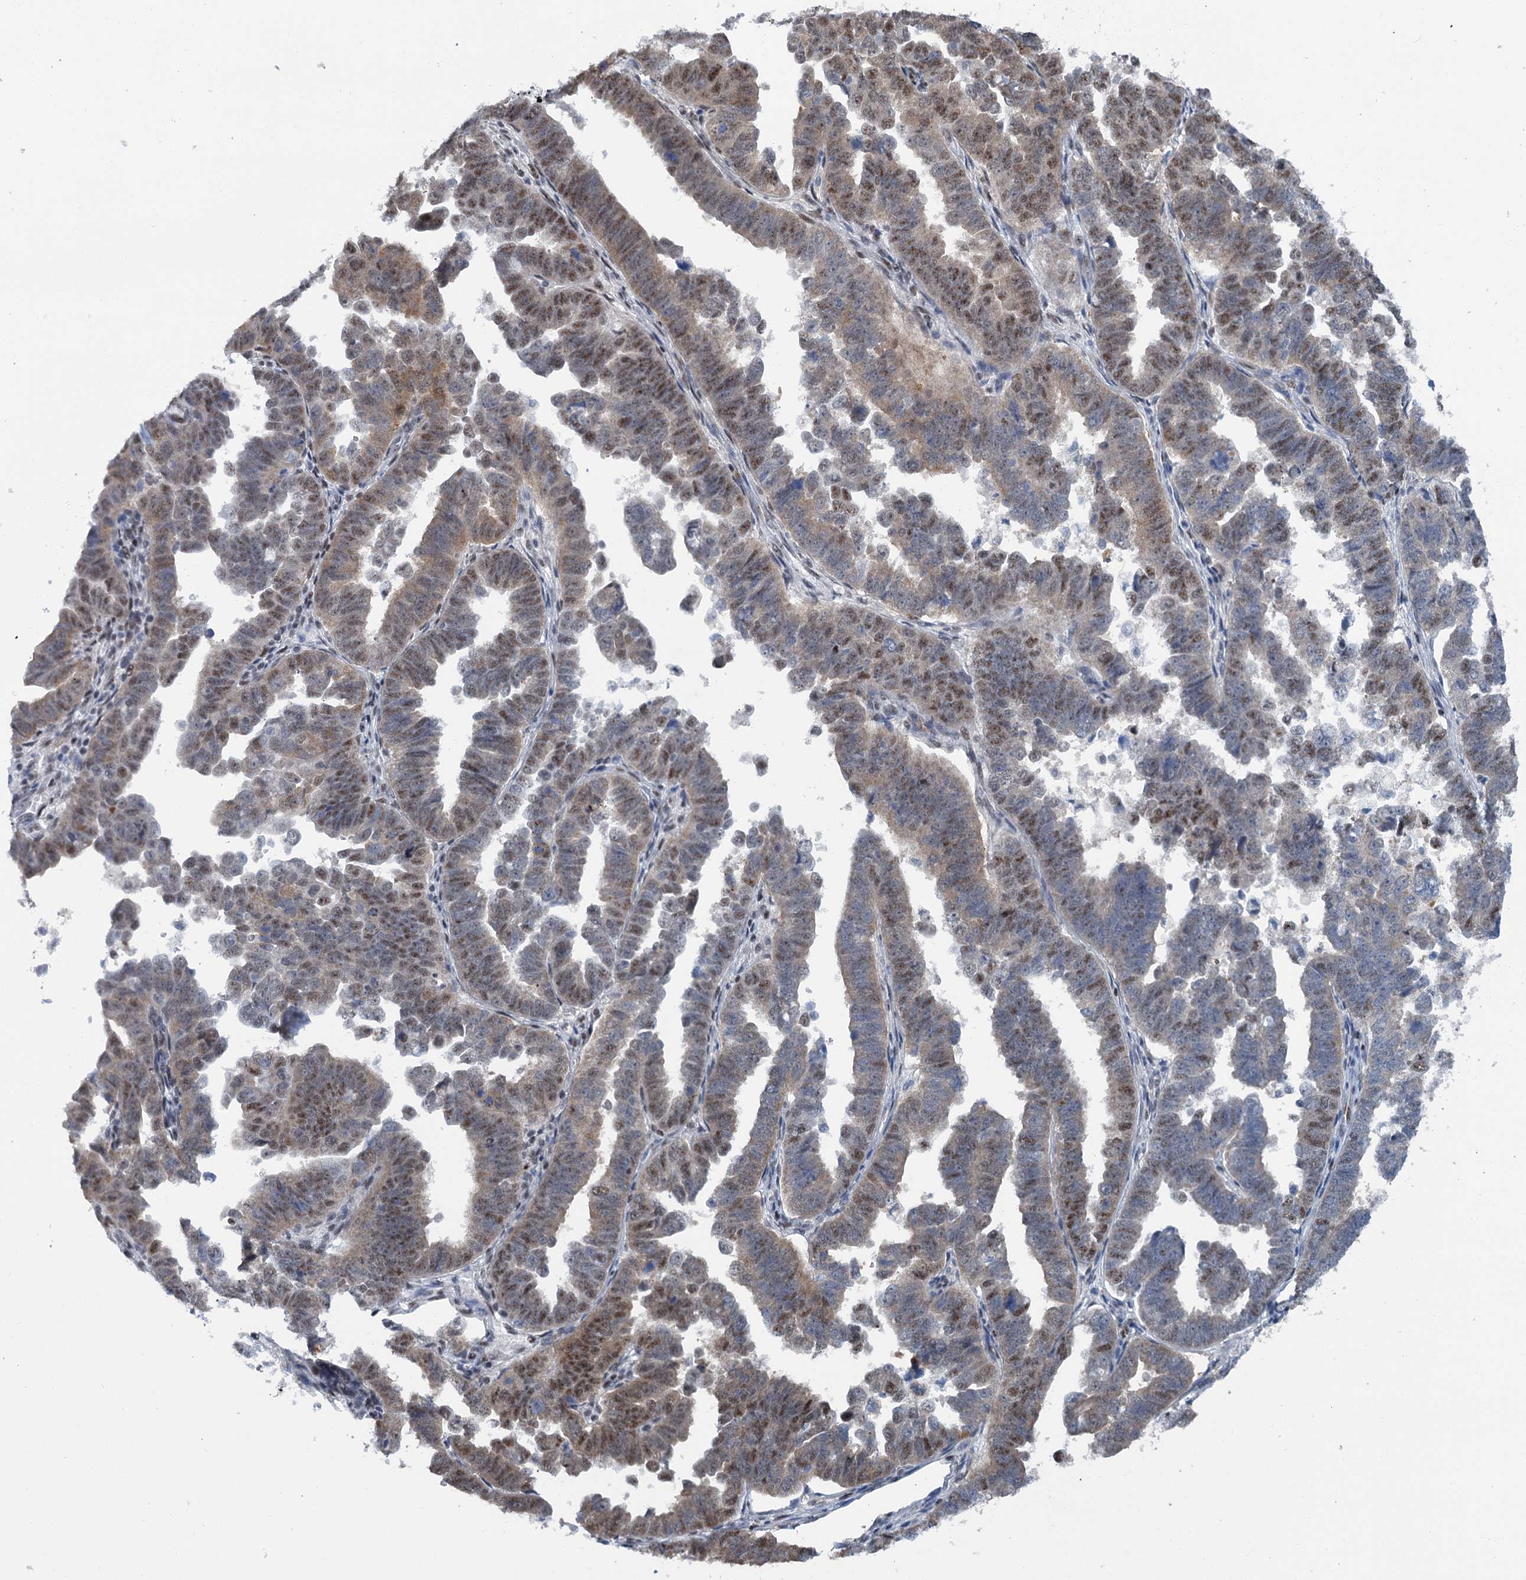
{"staining": {"intensity": "moderate", "quantity": "25%-75%", "location": "cytoplasmic/membranous,nuclear"}, "tissue": "endometrial cancer", "cell_type": "Tumor cells", "image_type": "cancer", "snomed": [{"axis": "morphology", "description": "Adenocarcinoma, NOS"}, {"axis": "topography", "description": "Endometrium"}], "caption": "A high-resolution micrograph shows immunohistochemistry (IHC) staining of endometrial cancer, which displays moderate cytoplasmic/membranous and nuclear positivity in about 25%-75% of tumor cells.", "gene": "SREK1", "patient": {"sex": "female", "age": 75}}